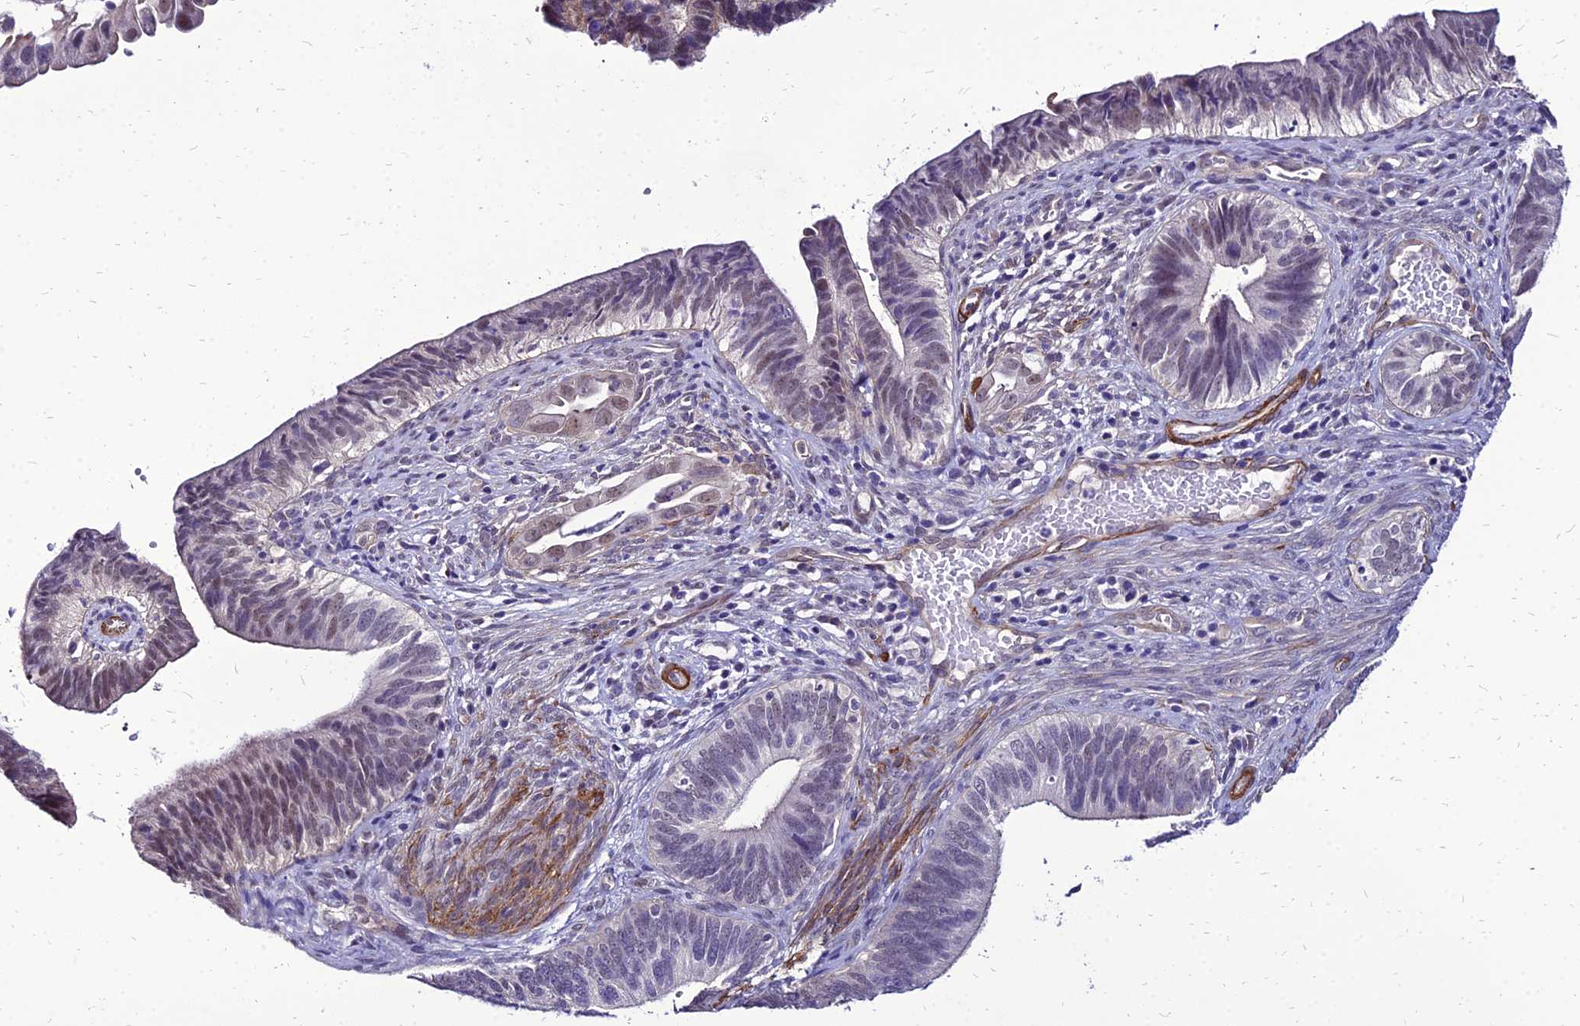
{"staining": {"intensity": "moderate", "quantity": "25%-75%", "location": "nuclear"}, "tissue": "cervical cancer", "cell_type": "Tumor cells", "image_type": "cancer", "snomed": [{"axis": "morphology", "description": "Adenocarcinoma, NOS"}, {"axis": "topography", "description": "Cervix"}], "caption": "Immunohistochemistry (DAB (3,3'-diaminobenzidine)) staining of cervical cancer (adenocarcinoma) shows moderate nuclear protein expression in approximately 25%-75% of tumor cells.", "gene": "YEATS2", "patient": {"sex": "female", "age": 42}}